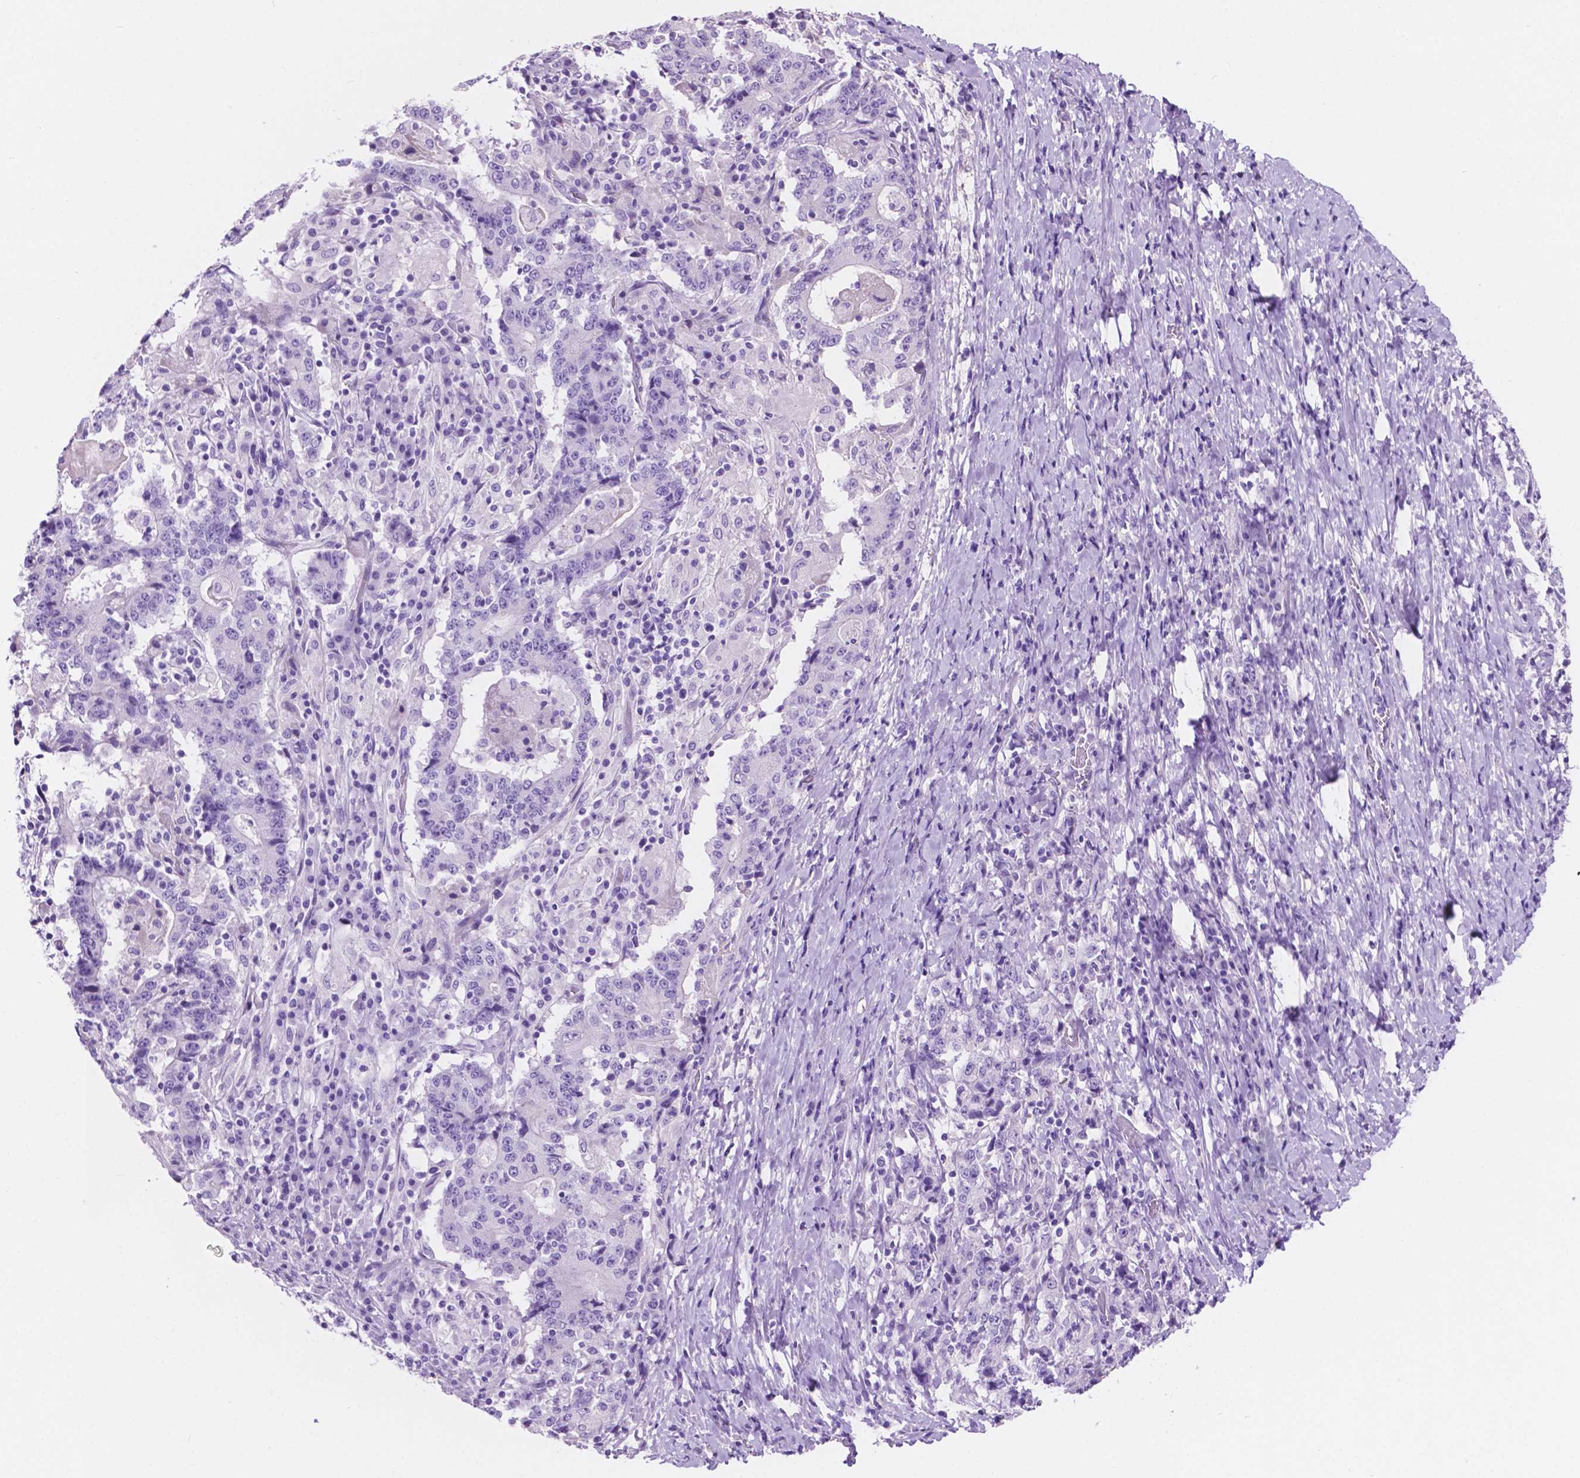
{"staining": {"intensity": "negative", "quantity": "none", "location": "none"}, "tissue": "stomach cancer", "cell_type": "Tumor cells", "image_type": "cancer", "snomed": [{"axis": "morphology", "description": "Normal tissue, NOS"}, {"axis": "morphology", "description": "Adenocarcinoma, NOS"}, {"axis": "topography", "description": "Stomach, upper"}, {"axis": "topography", "description": "Stomach"}], "caption": "Immunohistochemistry (IHC) micrograph of neoplastic tissue: human stomach cancer (adenocarcinoma) stained with DAB (3,3'-diaminobenzidine) reveals no significant protein staining in tumor cells. (Brightfield microscopy of DAB IHC at high magnification).", "gene": "IGFN1", "patient": {"sex": "male", "age": 59}}